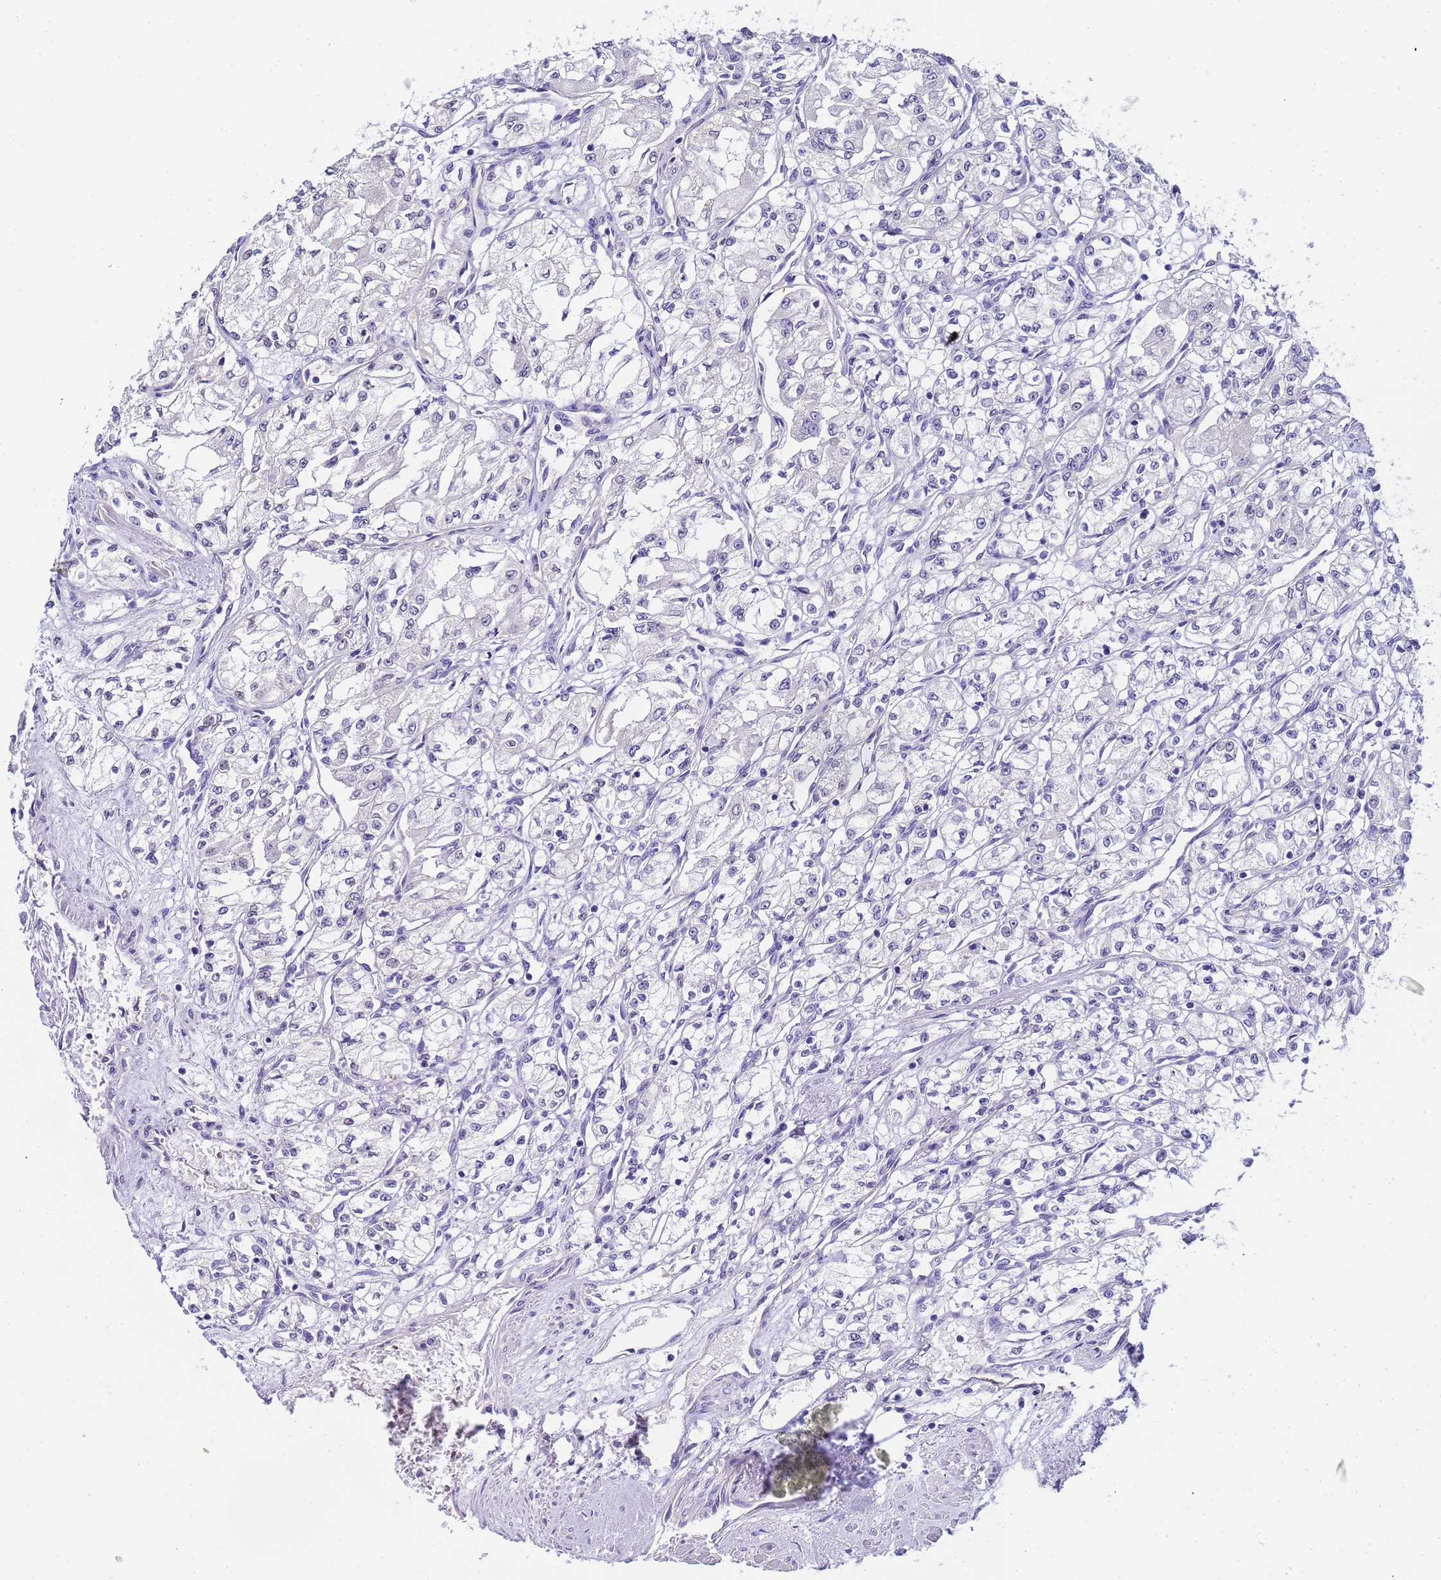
{"staining": {"intensity": "negative", "quantity": "none", "location": "none"}, "tissue": "renal cancer", "cell_type": "Tumor cells", "image_type": "cancer", "snomed": [{"axis": "morphology", "description": "Adenocarcinoma, NOS"}, {"axis": "topography", "description": "Kidney"}], "caption": "This is an IHC histopathology image of human renal adenocarcinoma. There is no staining in tumor cells.", "gene": "CTRC", "patient": {"sex": "male", "age": 59}}